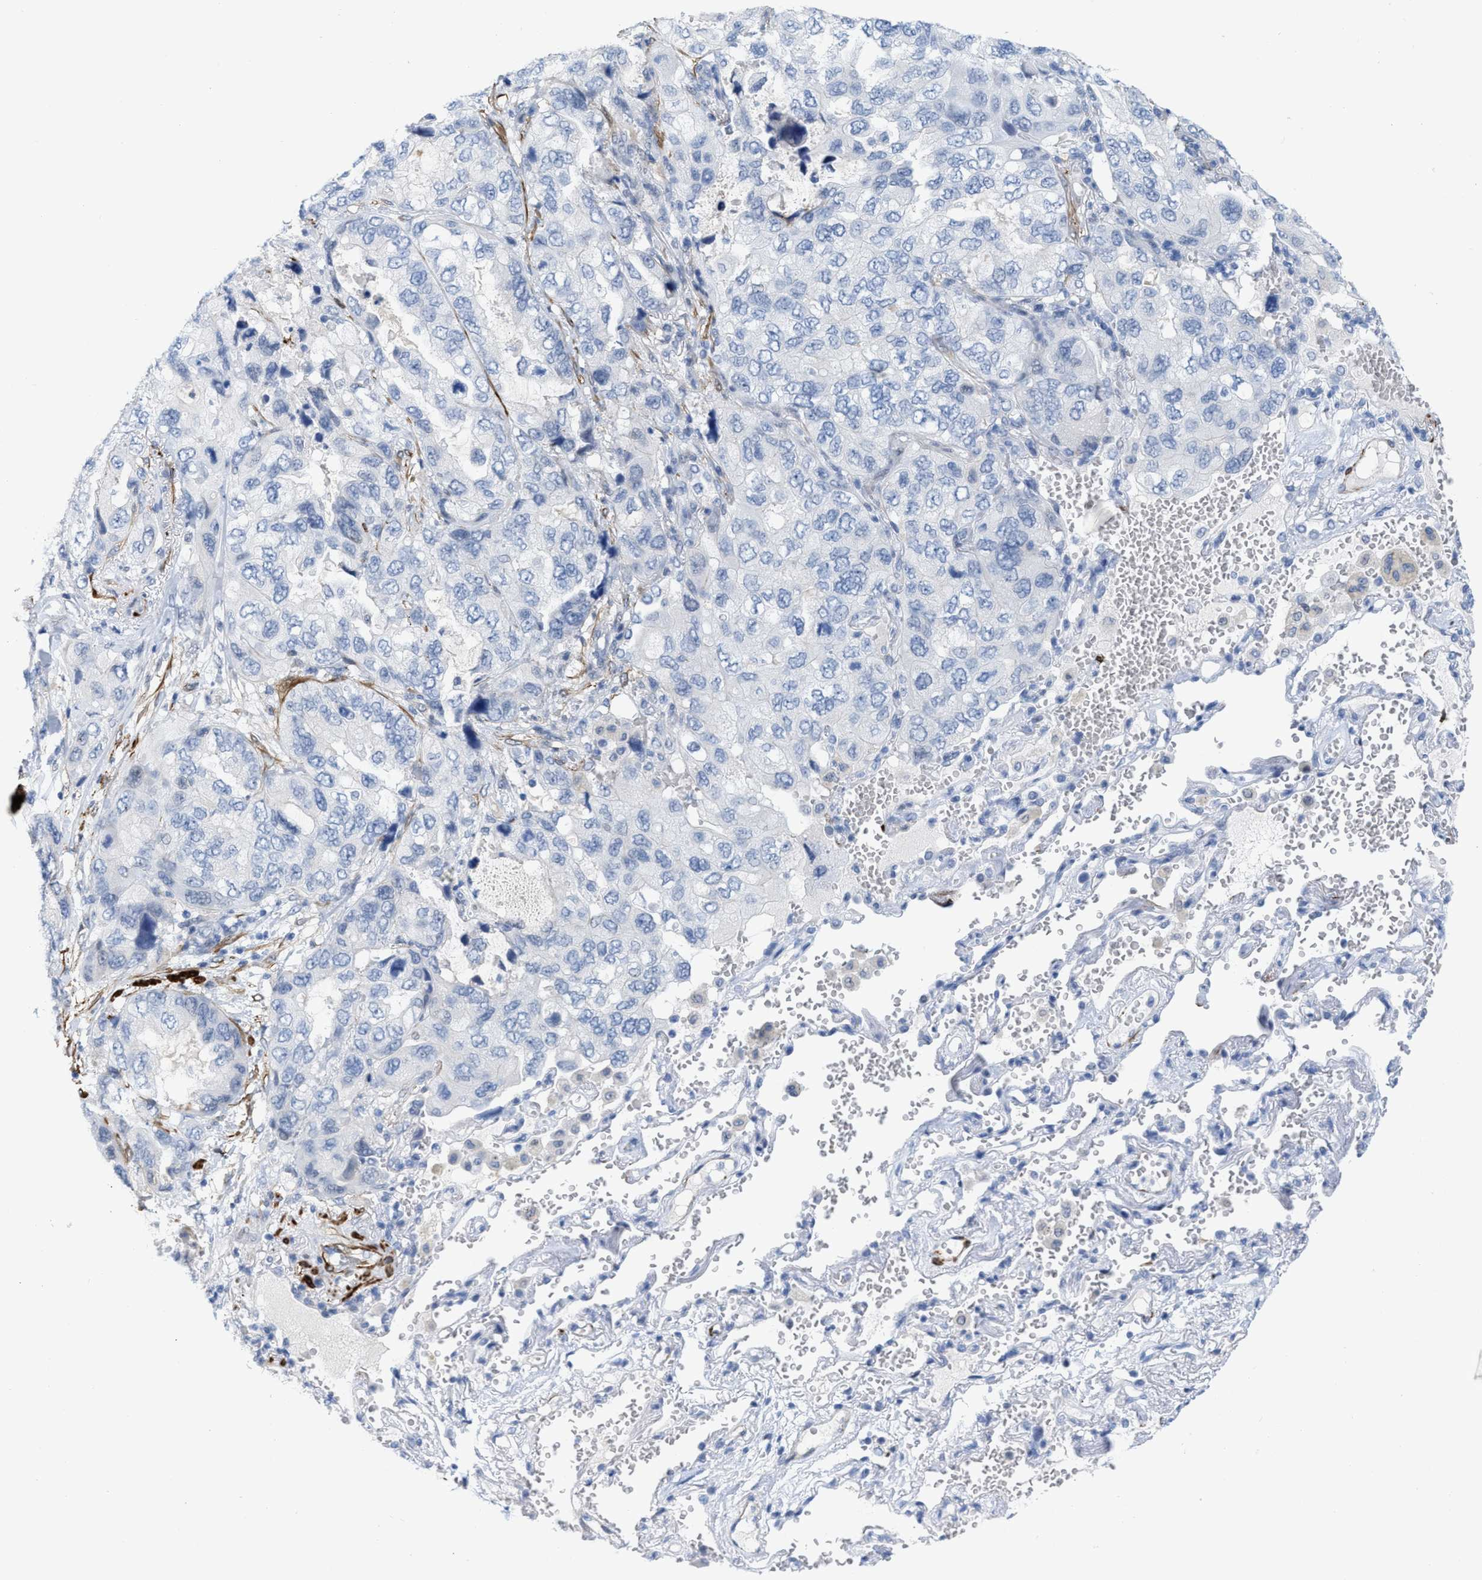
{"staining": {"intensity": "negative", "quantity": "none", "location": "none"}, "tissue": "lung cancer", "cell_type": "Tumor cells", "image_type": "cancer", "snomed": [{"axis": "morphology", "description": "Squamous cell carcinoma, NOS"}, {"axis": "topography", "description": "Lung"}], "caption": "Tumor cells are negative for brown protein staining in lung squamous cell carcinoma.", "gene": "TAGLN", "patient": {"sex": "female", "age": 73}}